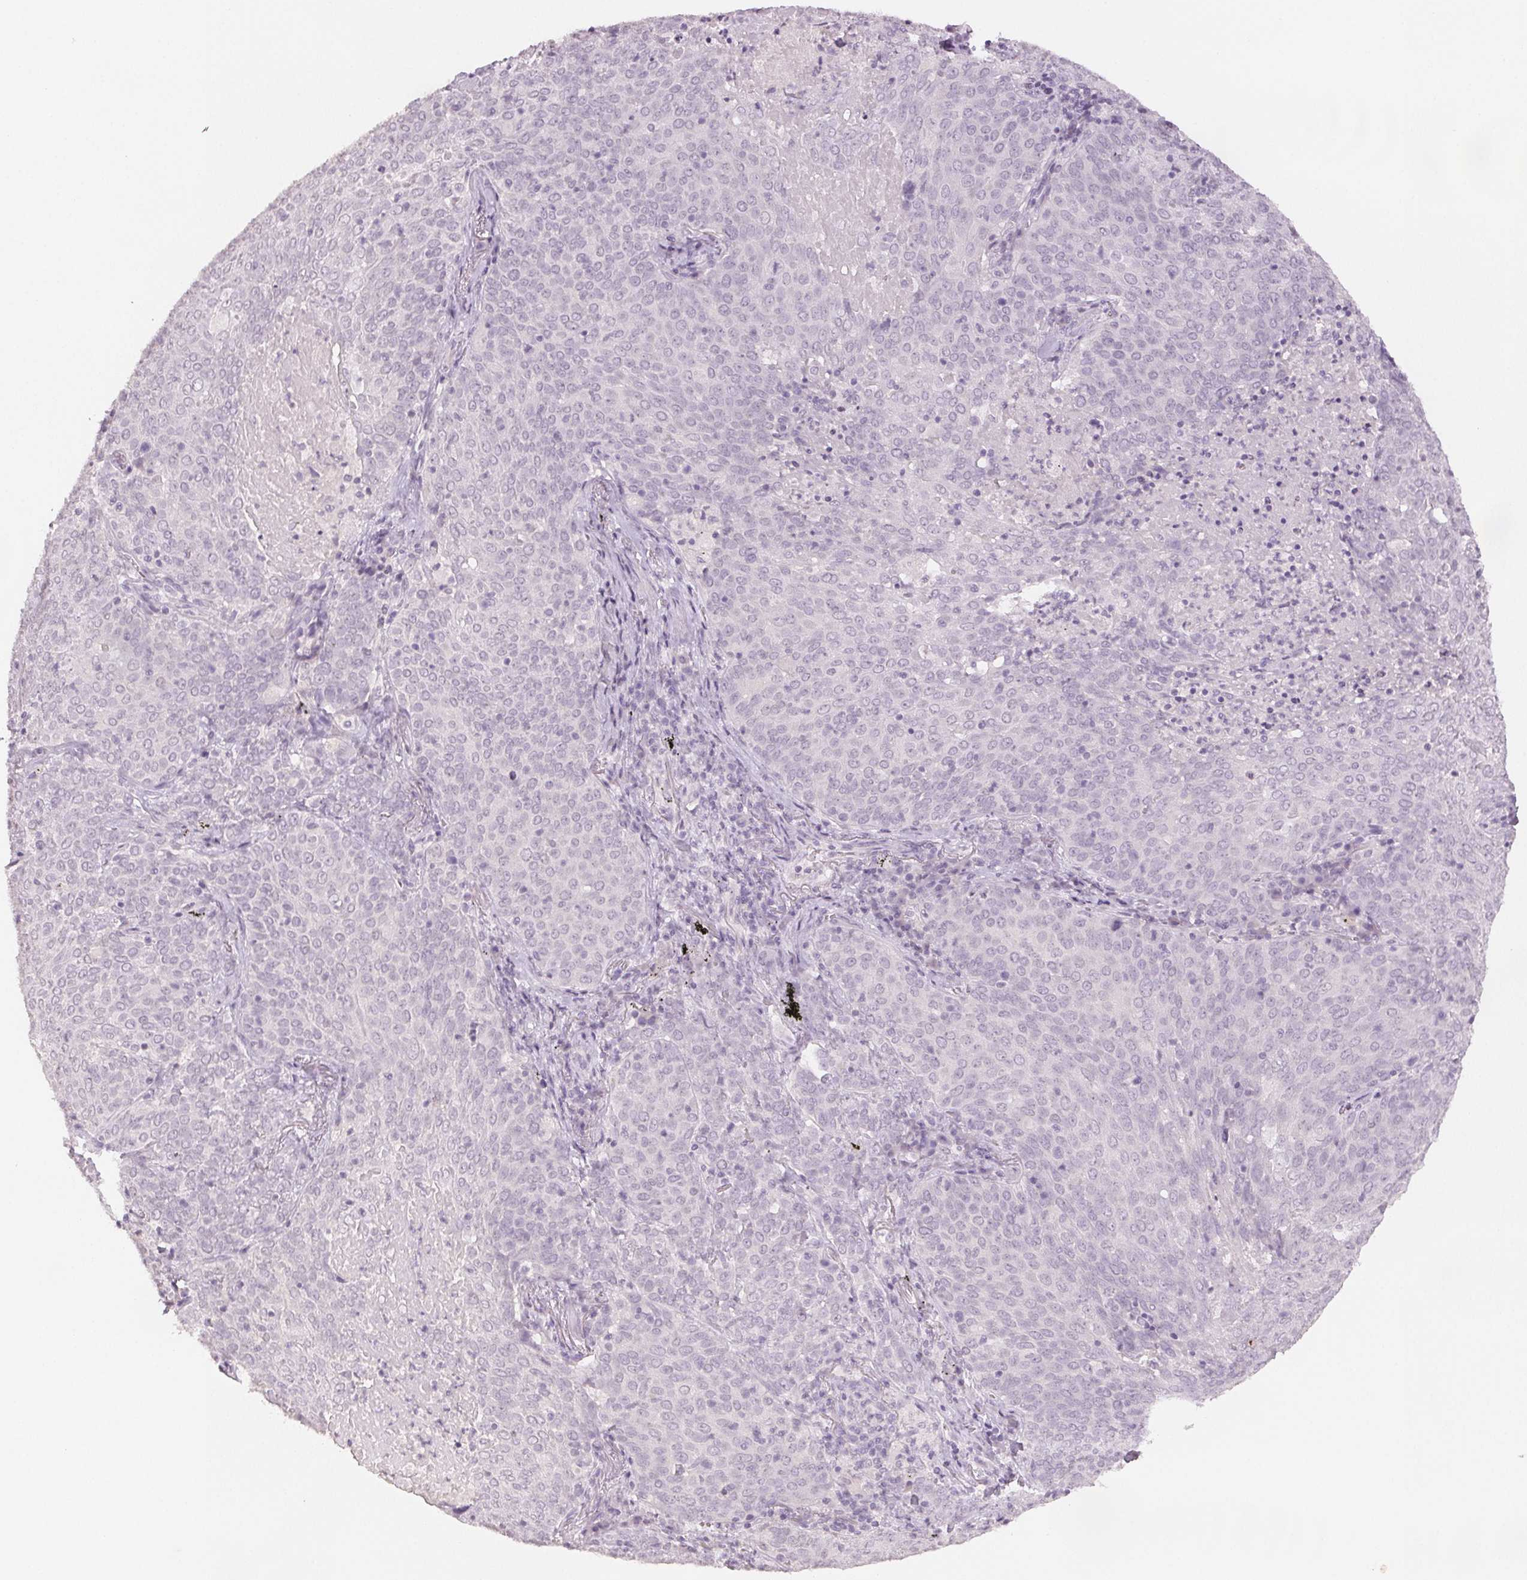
{"staining": {"intensity": "negative", "quantity": "none", "location": "none"}, "tissue": "lung cancer", "cell_type": "Tumor cells", "image_type": "cancer", "snomed": [{"axis": "morphology", "description": "Squamous cell carcinoma, NOS"}, {"axis": "topography", "description": "Lung"}], "caption": "Lung squamous cell carcinoma stained for a protein using immunohistochemistry demonstrates no expression tumor cells.", "gene": "SCGN", "patient": {"sex": "male", "age": 82}}